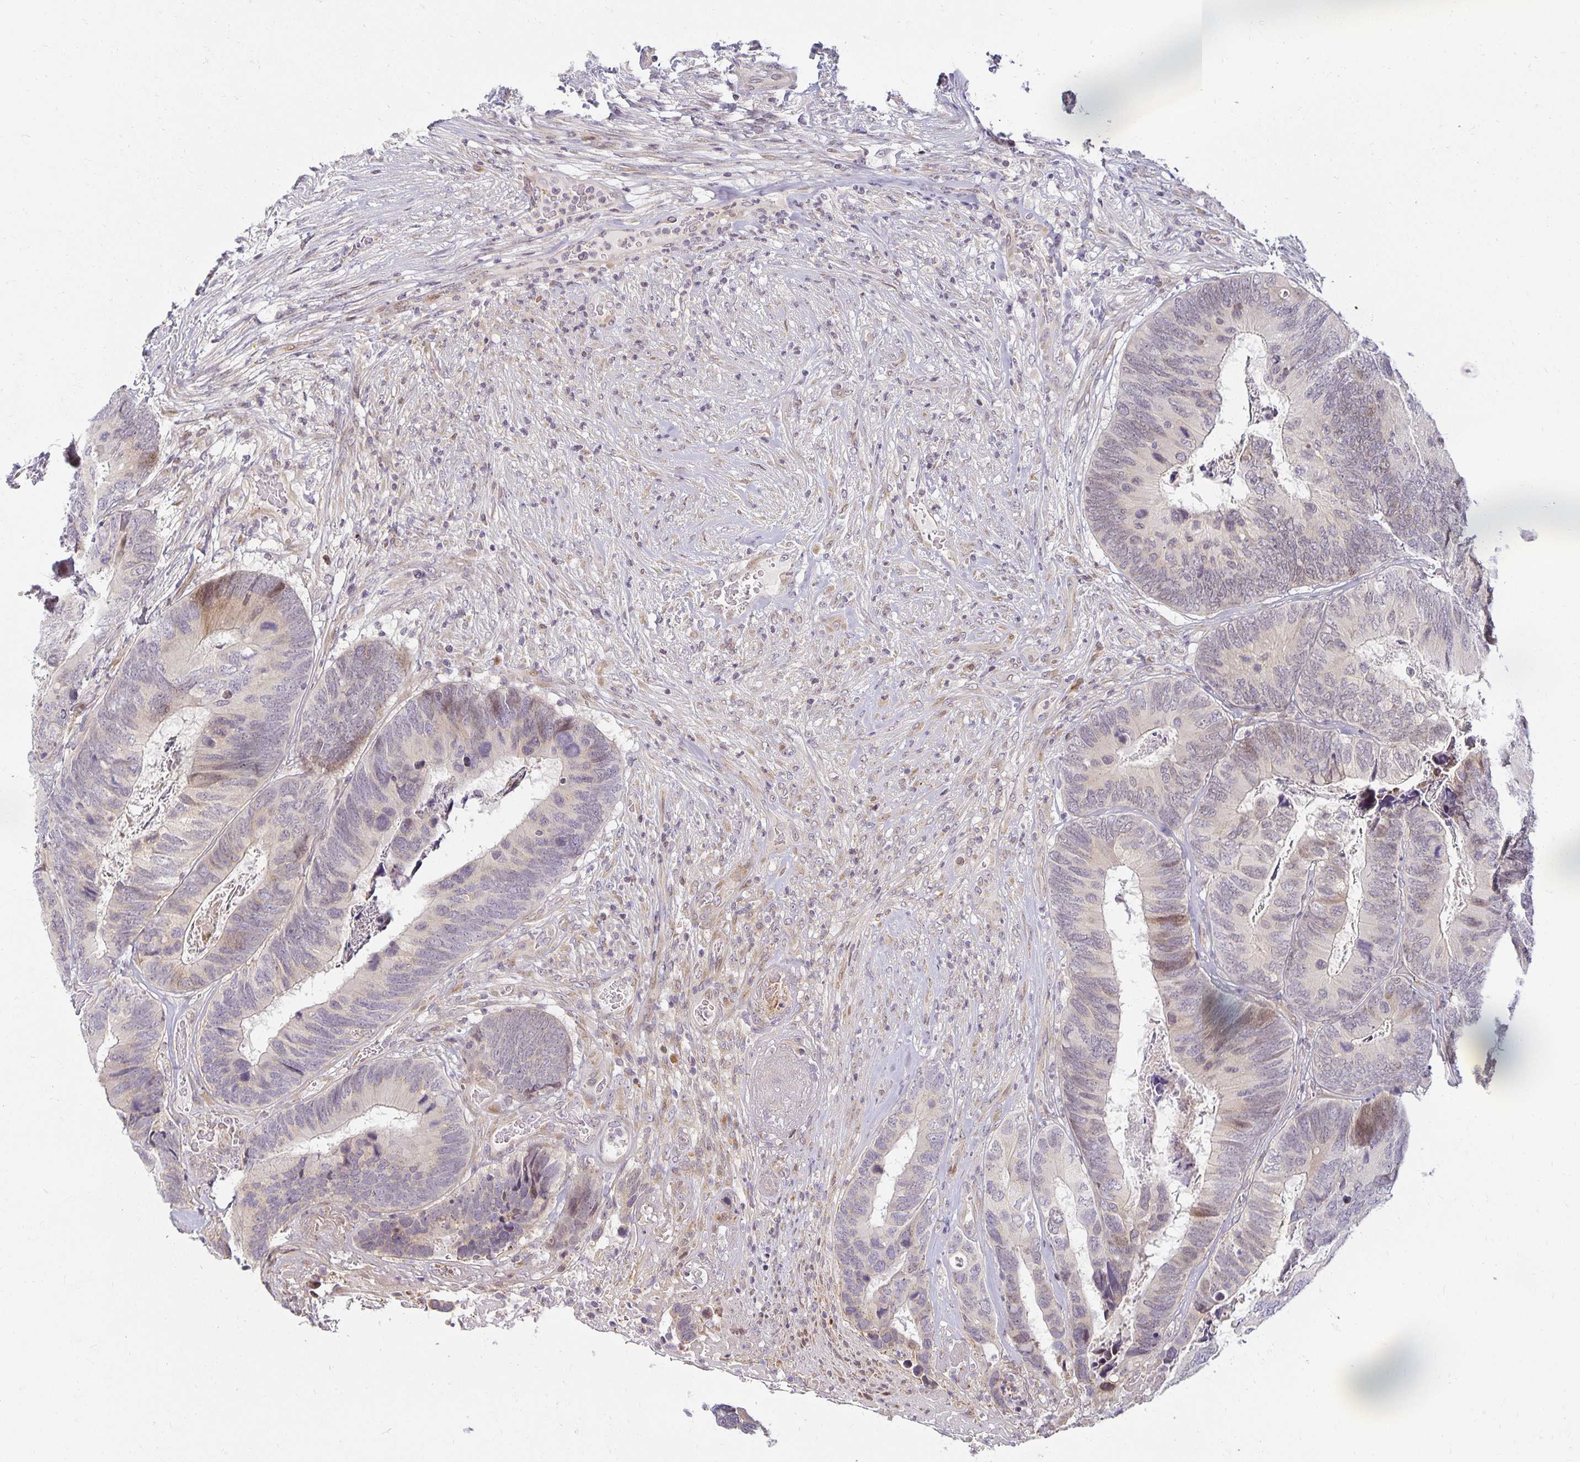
{"staining": {"intensity": "weak", "quantity": "<25%", "location": "cytoplasmic/membranous,nuclear"}, "tissue": "colorectal cancer", "cell_type": "Tumor cells", "image_type": "cancer", "snomed": [{"axis": "morphology", "description": "Adenocarcinoma, NOS"}, {"axis": "topography", "description": "Colon"}], "caption": "Colorectal cancer stained for a protein using IHC shows no staining tumor cells.", "gene": "EHF", "patient": {"sex": "female", "age": 67}}